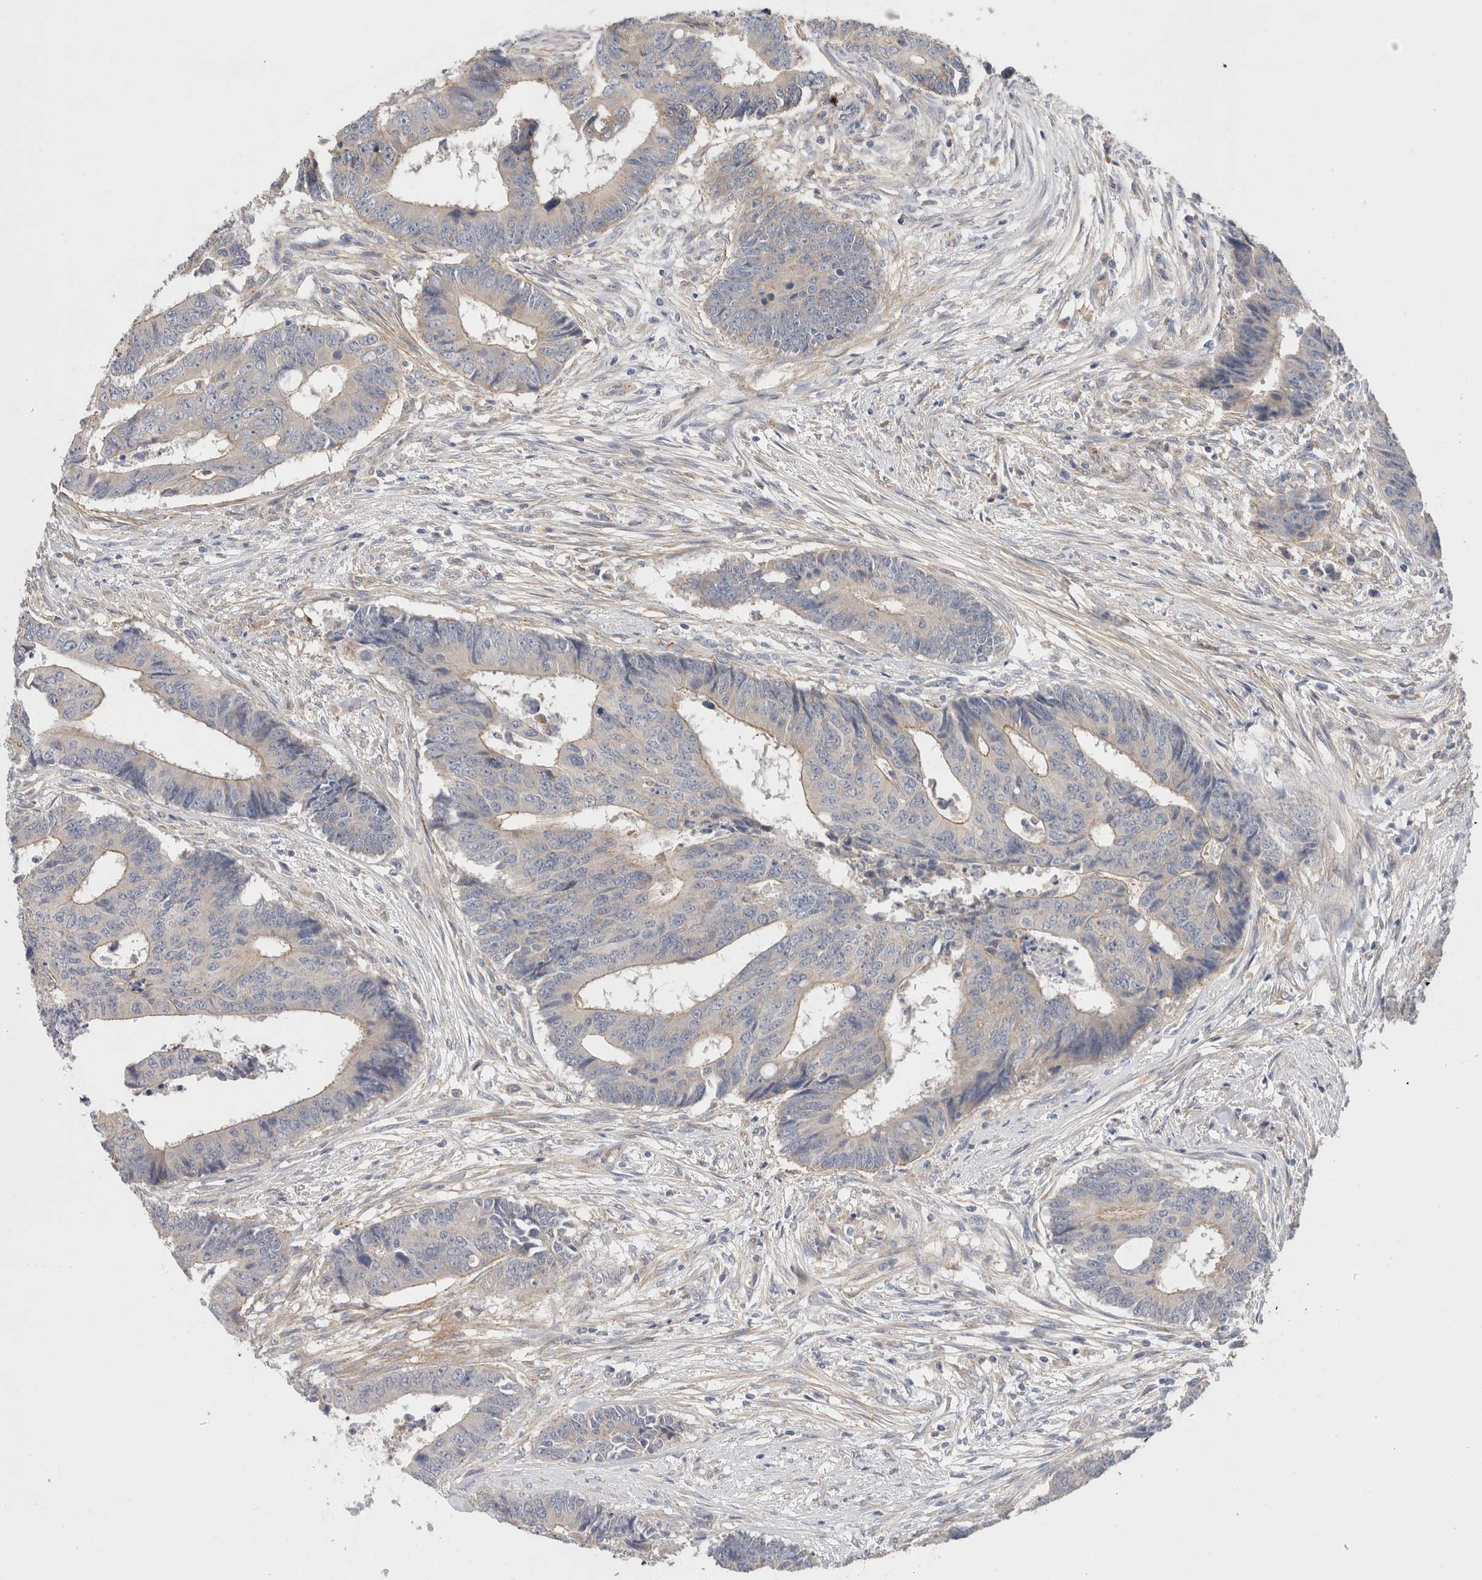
{"staining": {"intensity": "negative", "quantity": "none", "location": "none"}, "tissue": "colorectal cancer", "cell_type": "Tumor cells", "image_type": "cancer", "snomed": [{"axis": "morphology", "description": "Adenocarcinoma, NOS"}, {"axis": "topography", "description": "Rectum"}], "caption": "This image is of colorectal cancer (adenocarcinoma) stained with IHC to label a protein in brown with the nuclei are counter-stained blue. There is no expression in tumor cells. The staining is performed using DAB brown chromogen with nuclei counter-stained in using hematoxylin.", "gene": "SGK3", "patient": {"sex": "male", "age": 84}}